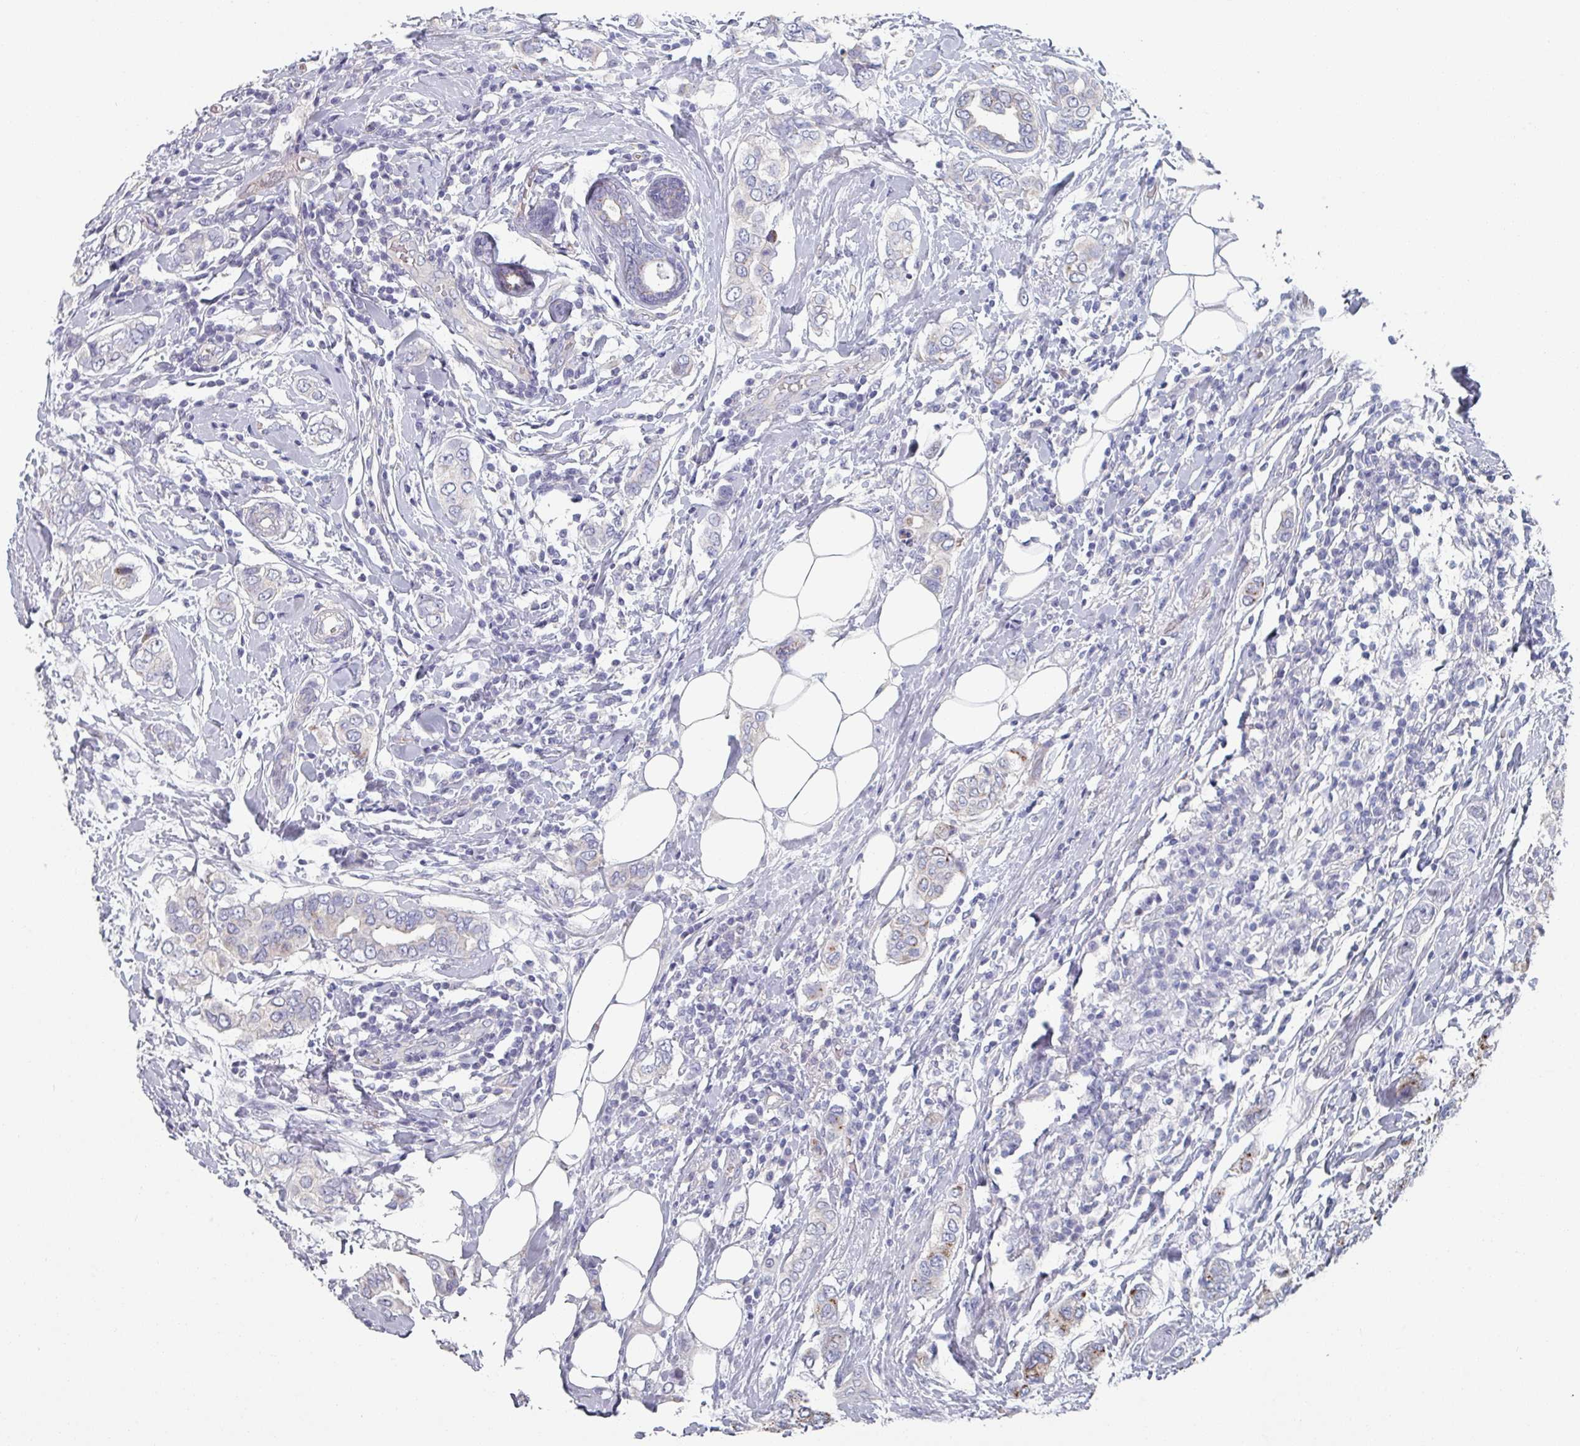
{"staining": {"intensity": "negative", "quantity": "none", "location": "none"}, "tissue": "breast cancer", "cell_type": "Tumor cells", "image_type": "cancer", "snomed": [{"axis": "morphology", "description": "Lobular carcinoma"}, {"axis": "topography", "description": "Breast"}], "caption": "Tumor cells show no significant positivity in breast lobular carcinoma.", "gene": "EFL1", "patient": {"sex": "female", "age": 51}}